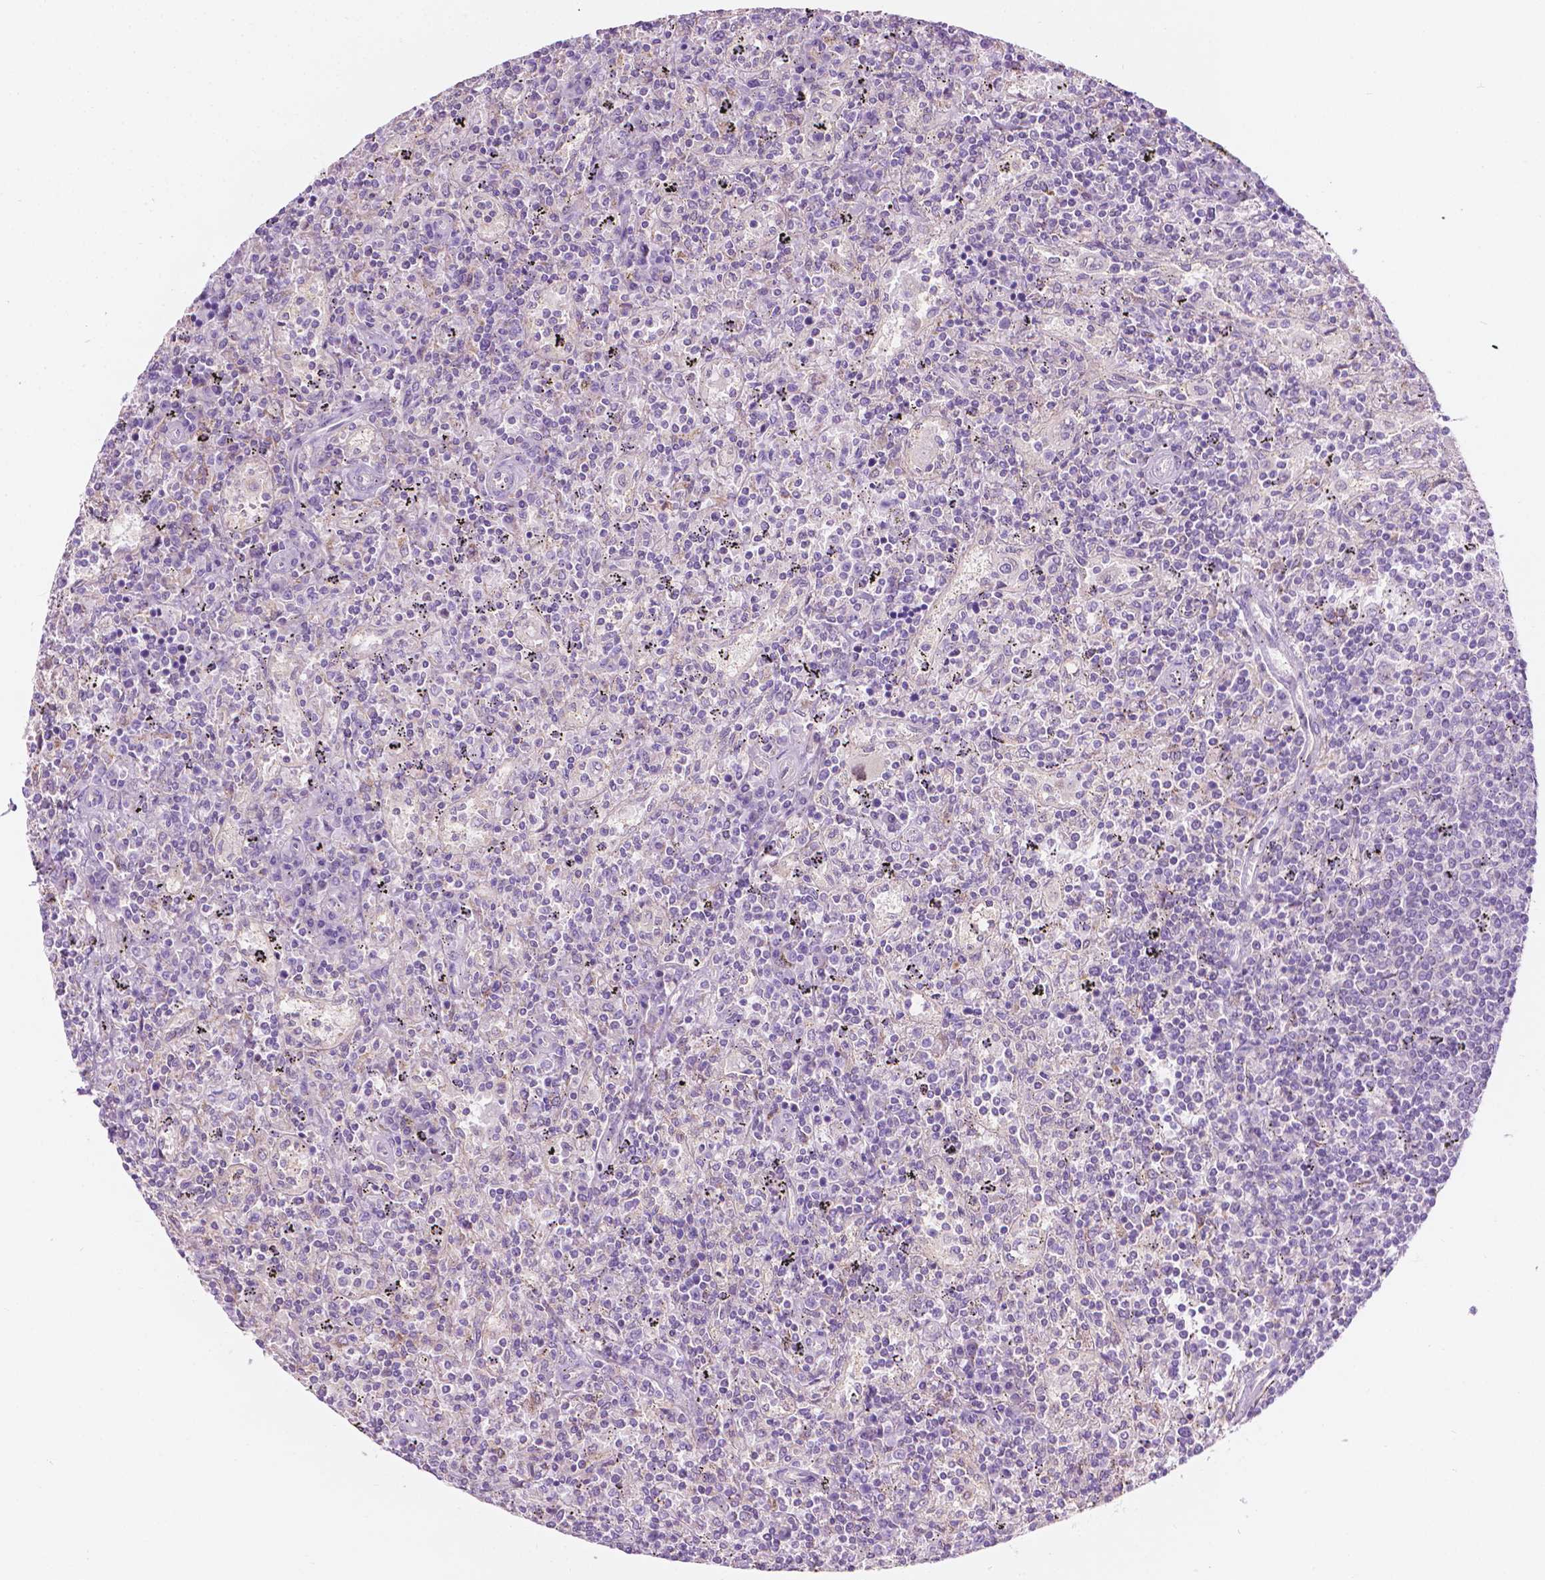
{"staining": {"intensity": "negative", "quantity": "none", "location": "none"}, "tissue": "lymphoma", "cell_type": "Tumor cells", "image_type": "cancer", "snomed": [{"axis": "morphology", "description": "Malignant lymphoma, non-Hodgkin's type, Low grade"}, {"axis": "topography", "description": "Spleen"}], "caption": "This is a image of immunohistochemistry staining of malignant lymphoma, non-Hodgkin's type (low-grade), which shows no staining in tumor cells. Brightfield microscopy of immunohistochemistry stained with DAB (3,3'-diaminobenzidine) (brown) and hematoxylin (blue), captured at high magnification.", "gene": "NOS1AP", "patient": {"sex": "male", "age": 62}}